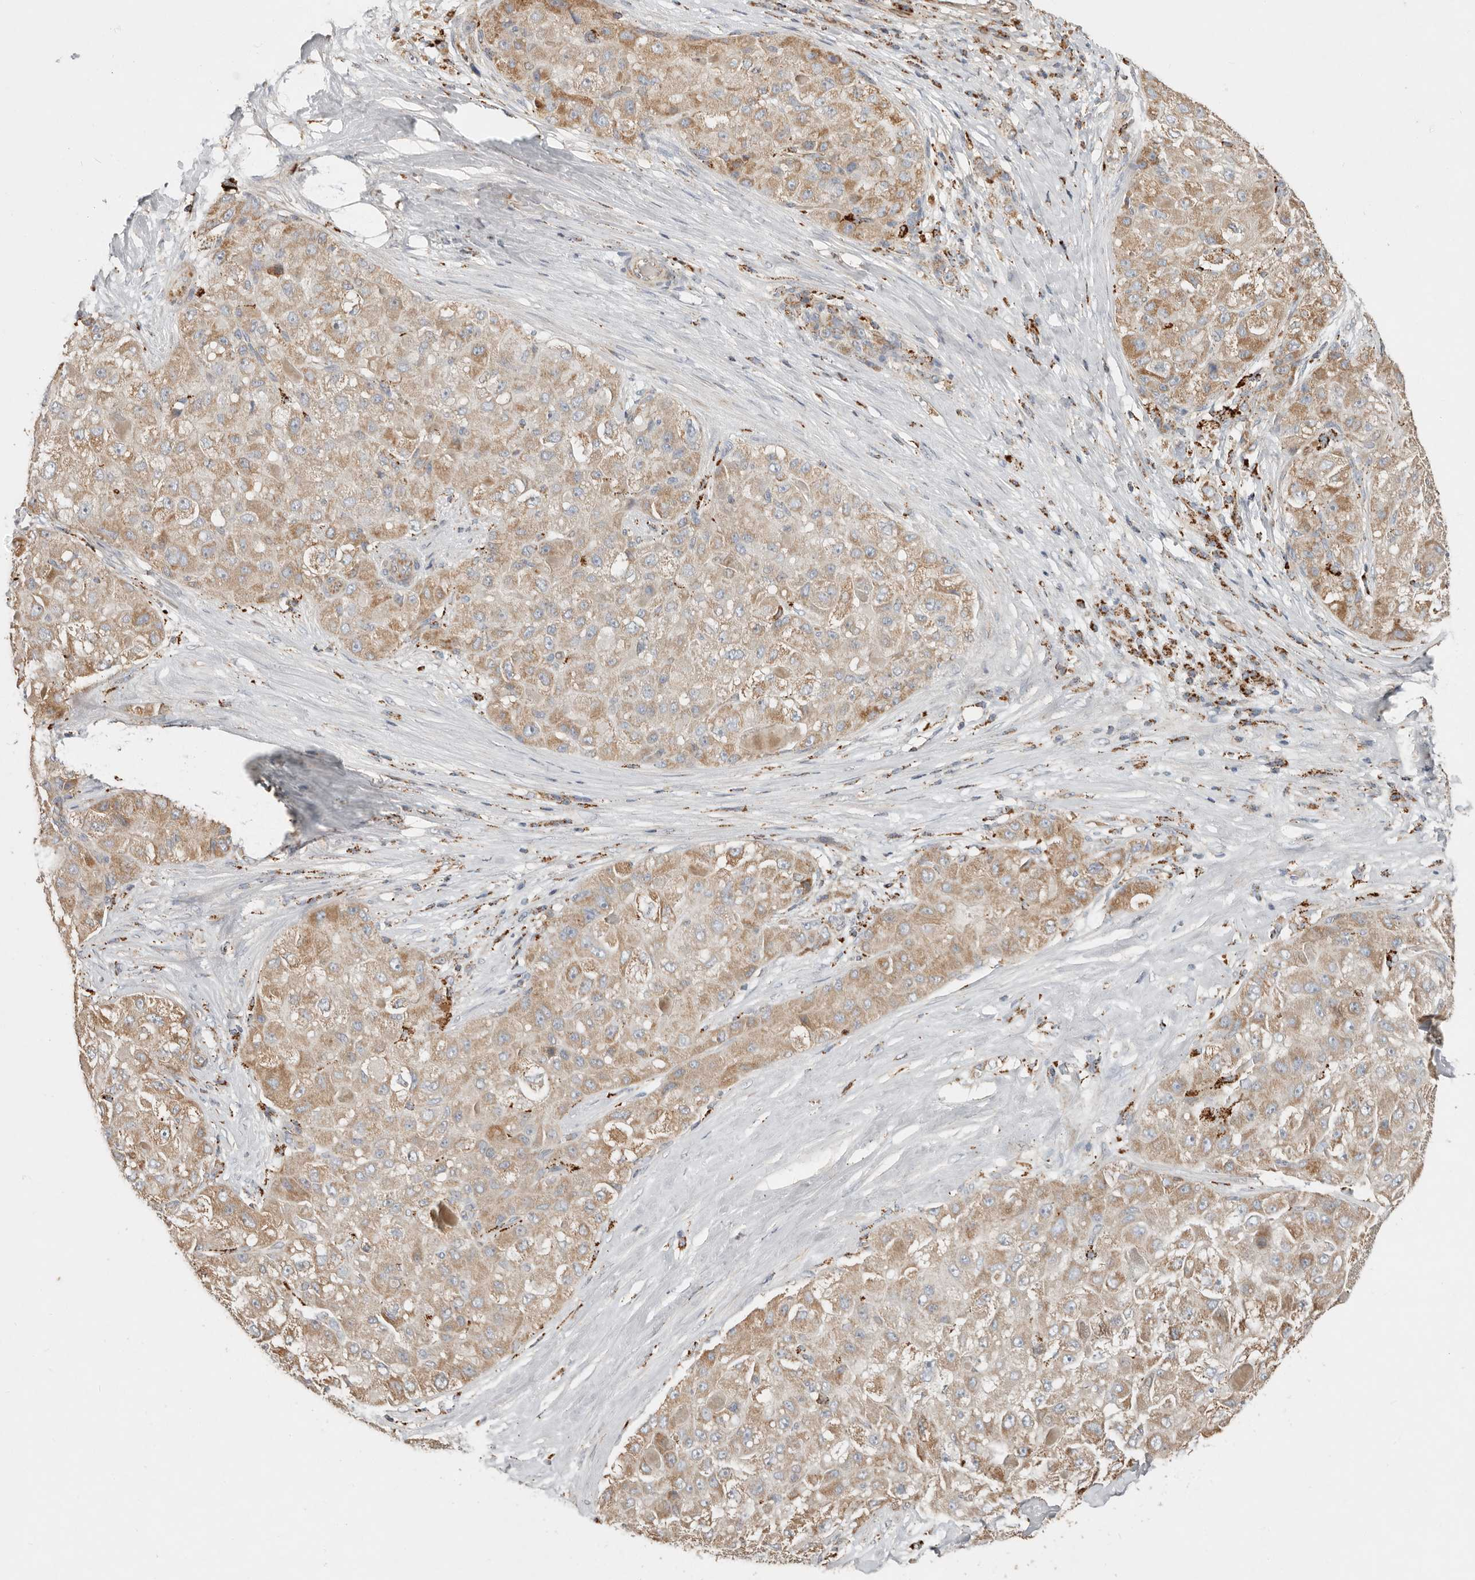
{"staining": {"intensity": "moderate", "quantity": ">75%", "location": "cytoplasmic/membranous"}, "tissue": "liver cancer", "cell_type": "Tumor cells", "image_type": "cancer", "snomed": [{"axis": "morphology", "description": "Carcinoma, Hepatocellular, NOS"}, {"axis": "topography", "description": "Liver"}], "caption": "Protein analysis of liver cancer tissue exhibits moderate cytoplasmic/membranous expression in about >75% of tumor cells.", "gene": "ARHGEF10L", "patient": {"sex": "male", "age": 80}}